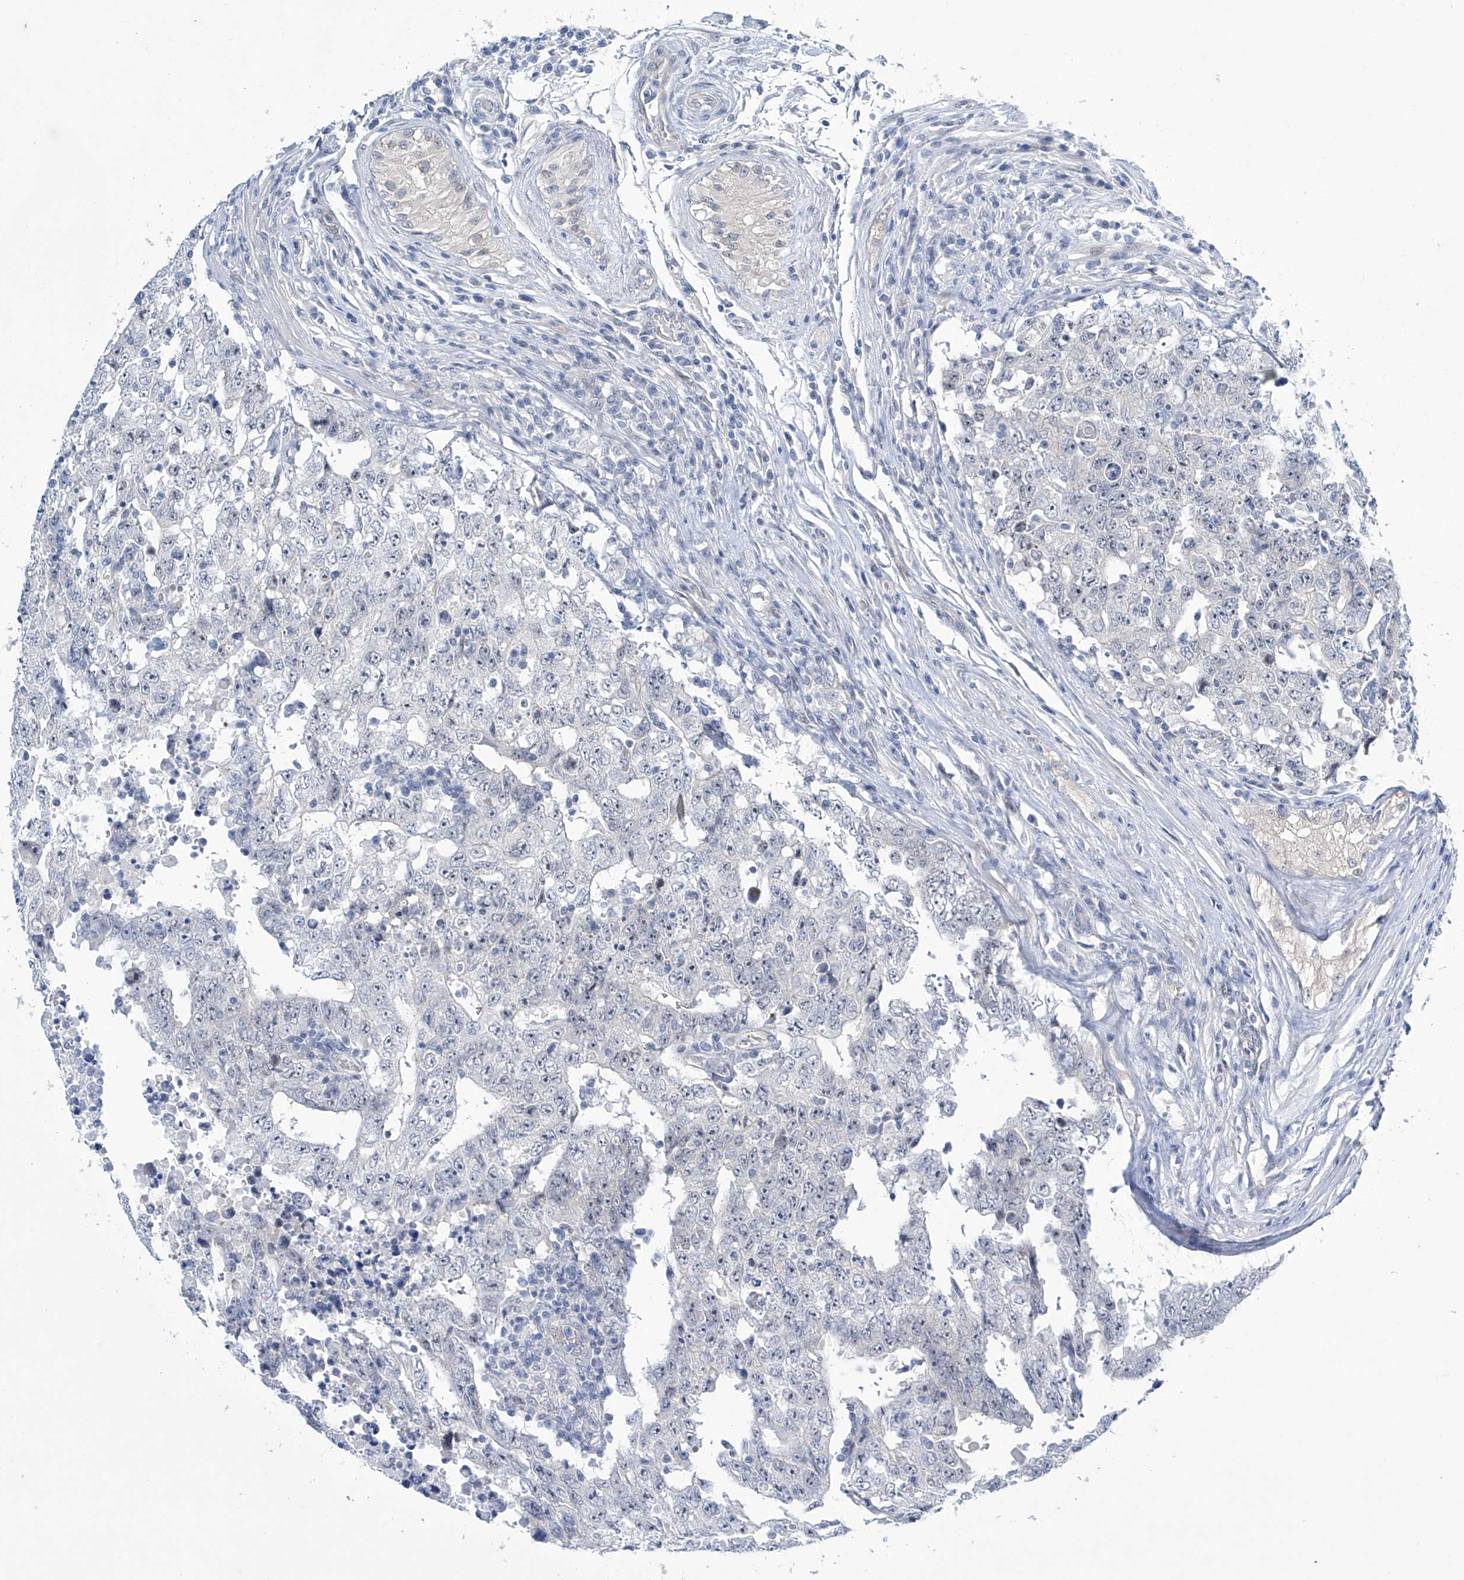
{"staining": {"intensity": "negative", "quantity": "none", "location": "none"}, "tissue": "testis cancer", "cell_type": "Tumor cells", "image_type": "cancer", "snomed": [{"axis": "morphology", "description": "Carcinoma, Embryonal, NOS"}, {"axis": "topography", "description": "Testis"}], "caption": "Immunohistochemistry image of neoplastic tissue: embryonal carcinoma (testis) stained with DAB (3,3'-diaminobenzidine) displays no significant protein staining in tumor cells.", "gene": "TRIM60", "patient": {"sex": "male", "age": 26}}